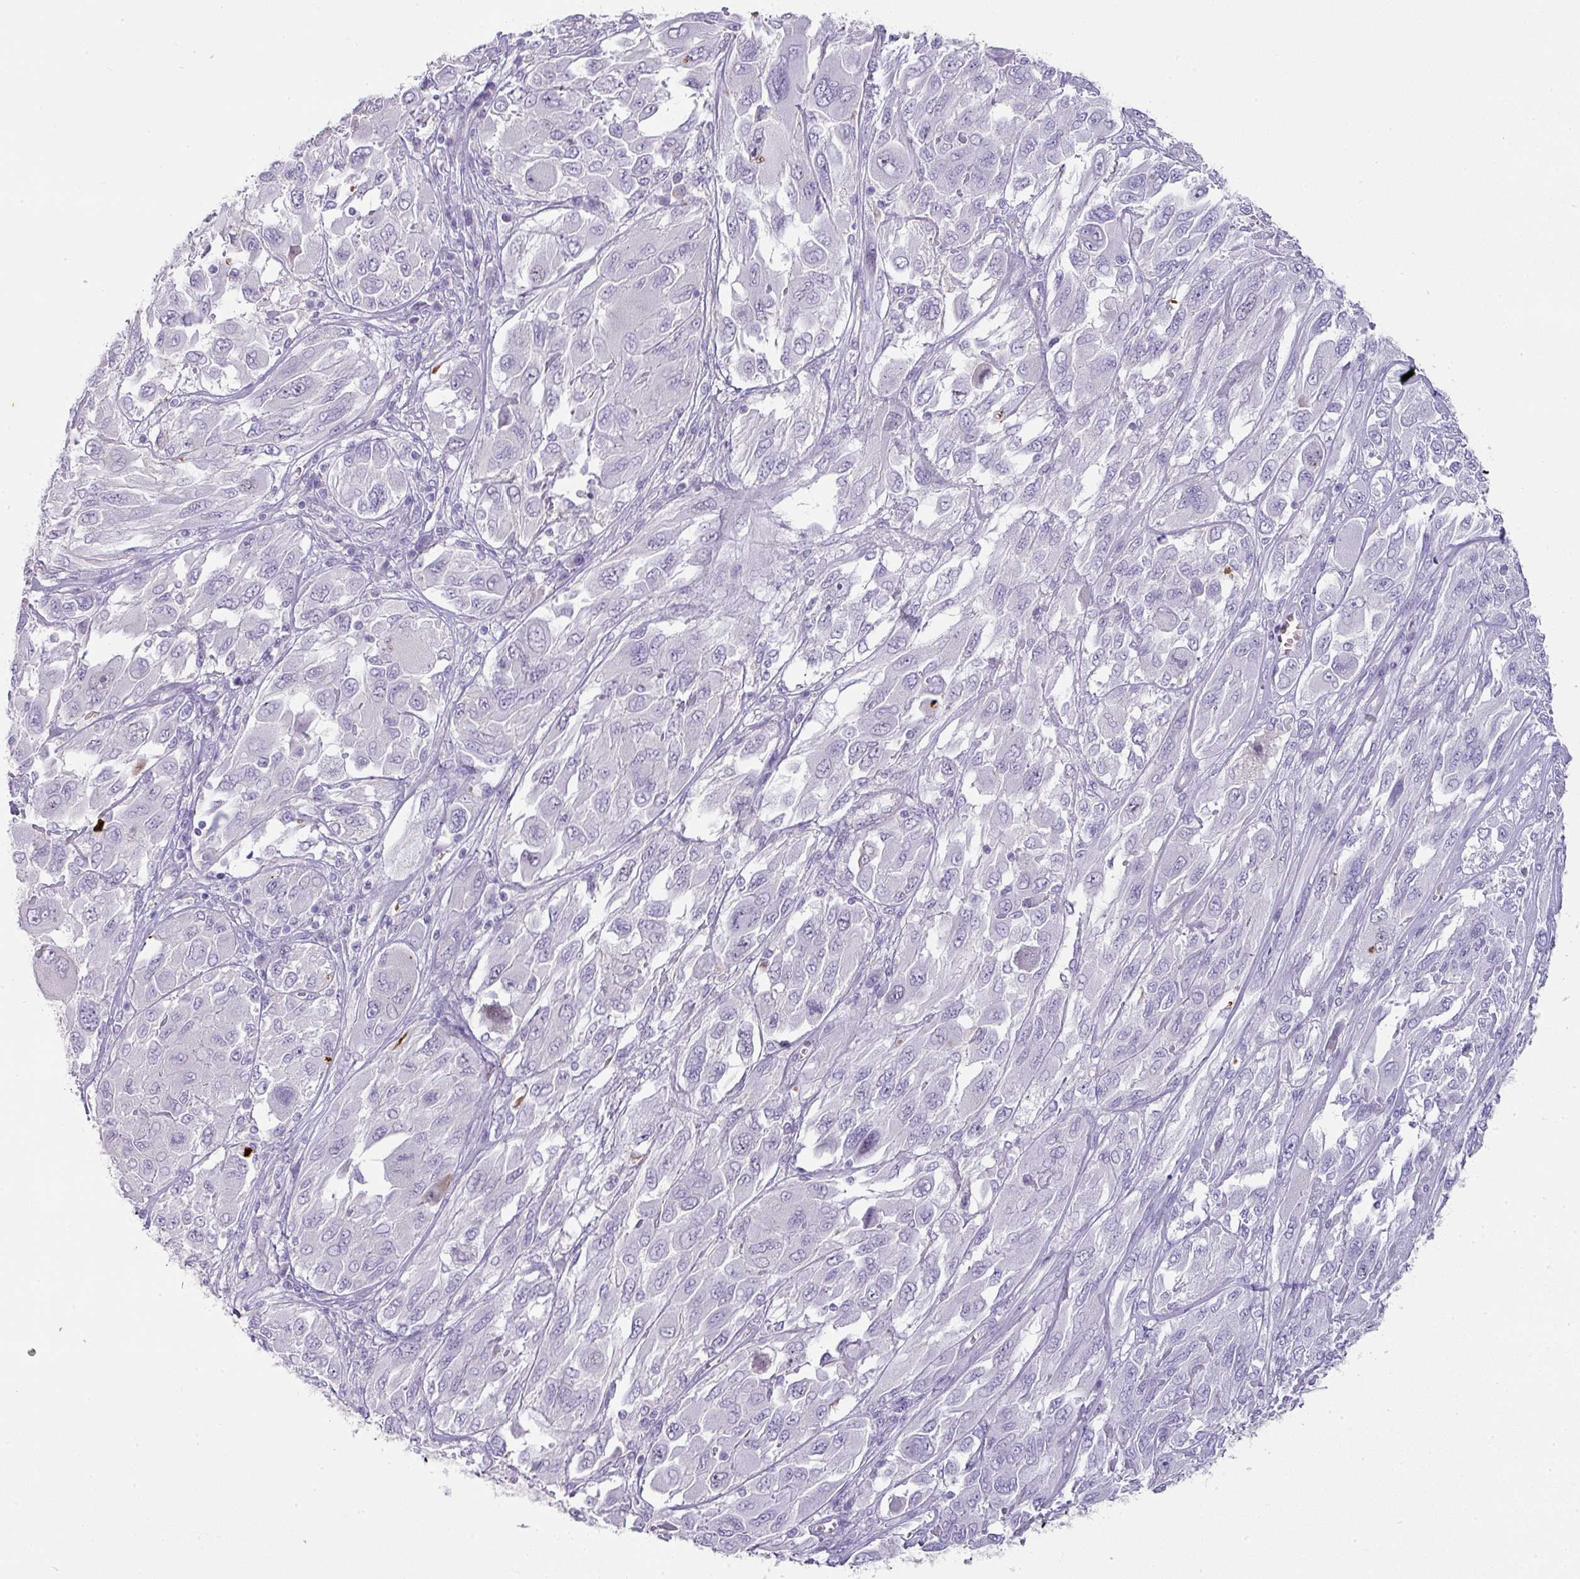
{"staining": {"intensity": "negative", "quantity": "none", "location": "none"}, "tissue": "melanoma", "cell_type": "Tumor cells", "image_type": "cancer", "snomed": [{"axis": "morphology", "description": "Malignant melanoma, NOS"}, {"axis": "topography", "description": "Skin"}], "caption": "Human malignant melanoma stained for a protein using IHC shows no positivity in tumor cells.", "gene": "OR52N1", "patient": {"sex": "female", "age": 91}}